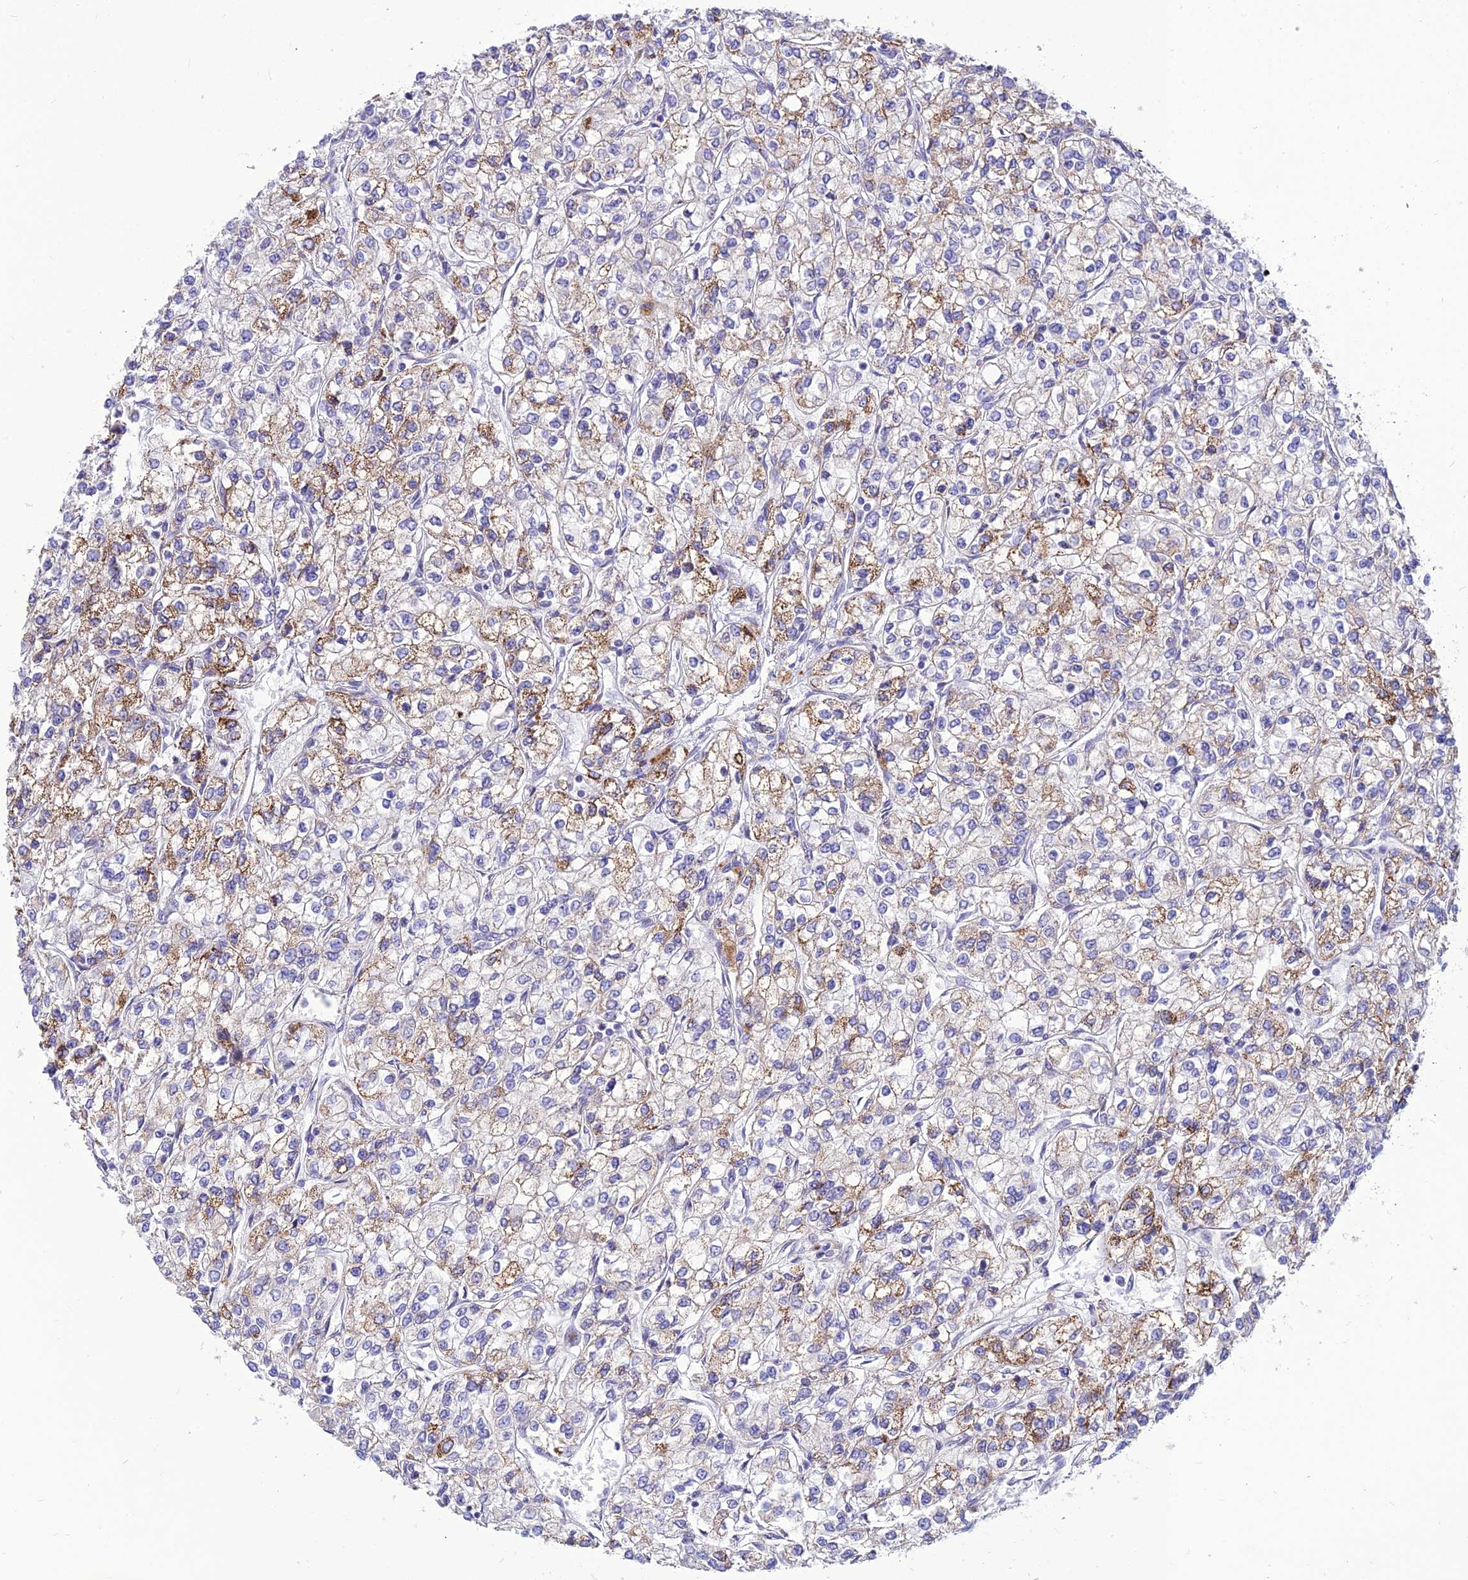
{"staining": {"intensity": "strong", "quantity": "<25%", "location": "cytoplasmic/membranous"}, "tissue": "renal cancer", "cell_type": "Tumor cells", "image_type": "cancer", "snomed": [{"axis": "morphology", "description": "Adenocarcinoma, NOS"}, {"axis": "topography", "description": "Kidney"}], "caption": "This photomicrograph demonstrates immunohistochemistry staining of human renal cancer, with medium strong cytoplasmic/membranous expression in about <25% of tumor cells.", "gene": "C6orf163", "patient": {"sex": "male", "age": 80}}